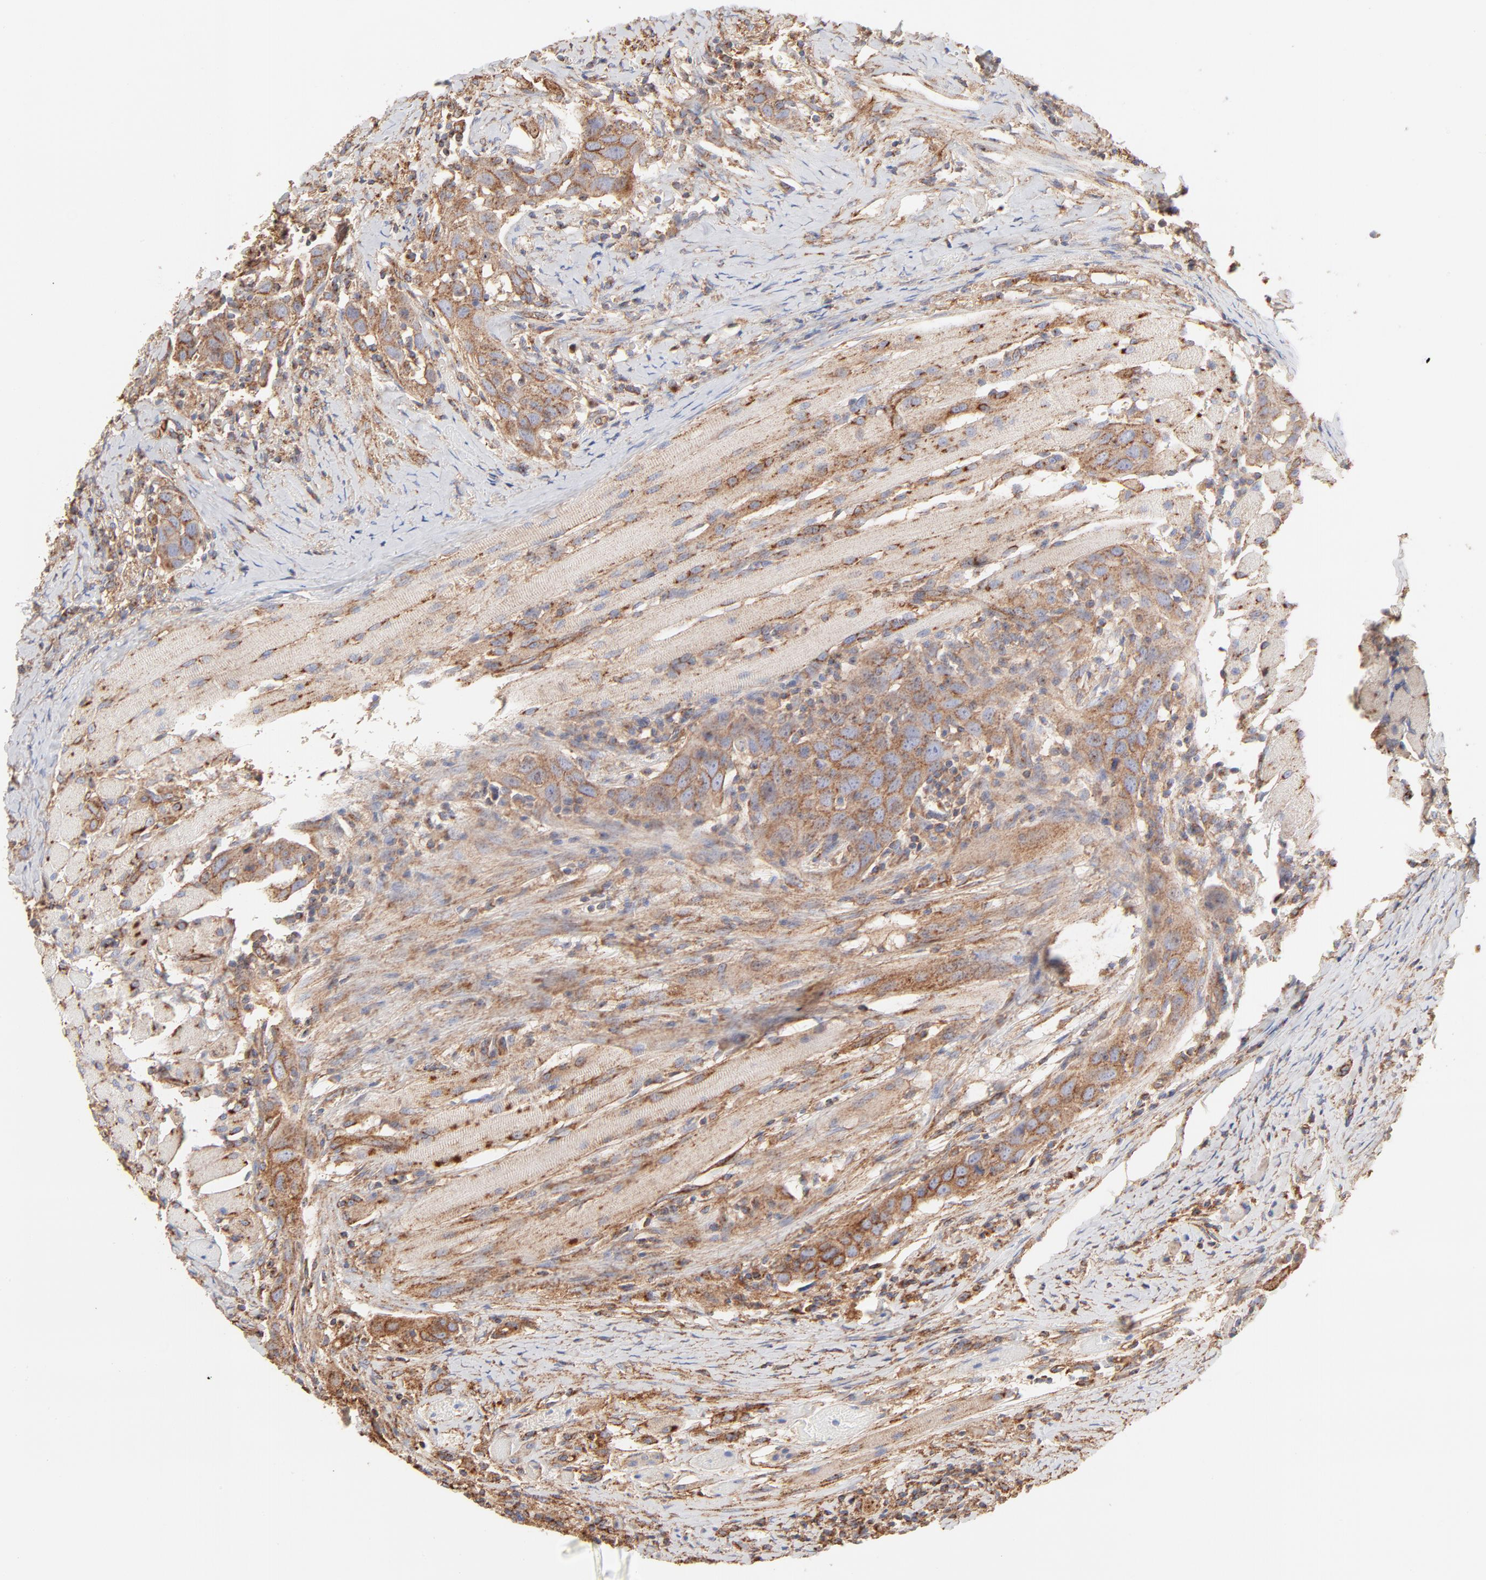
{"staining": {"intensity": "moderate", "quantity": ">75%", "location": "cytoplasmic/membranous"}, "tissue": "head and neck cancer", "cell_type": "Tumor cells", "image_type": "cancer", "snomed": [{"axis": "morphology", "description": "Squamous cell carcinoma, NOS"}, {"axis": "topography", "description": "Oral tissue"}, {"axis": "topography", "description": "Head-Neck"}], "caption": "A histopathology image of human squamous cell carcinoma (head and neck) stained for a protein shows moderate cytoplasmic/membranous brown staining in tumor cells. (IHC, brightfield microscopy, high magnification).", "gene": "CLTB", "patient": {"sex": "female", "age": 50}}